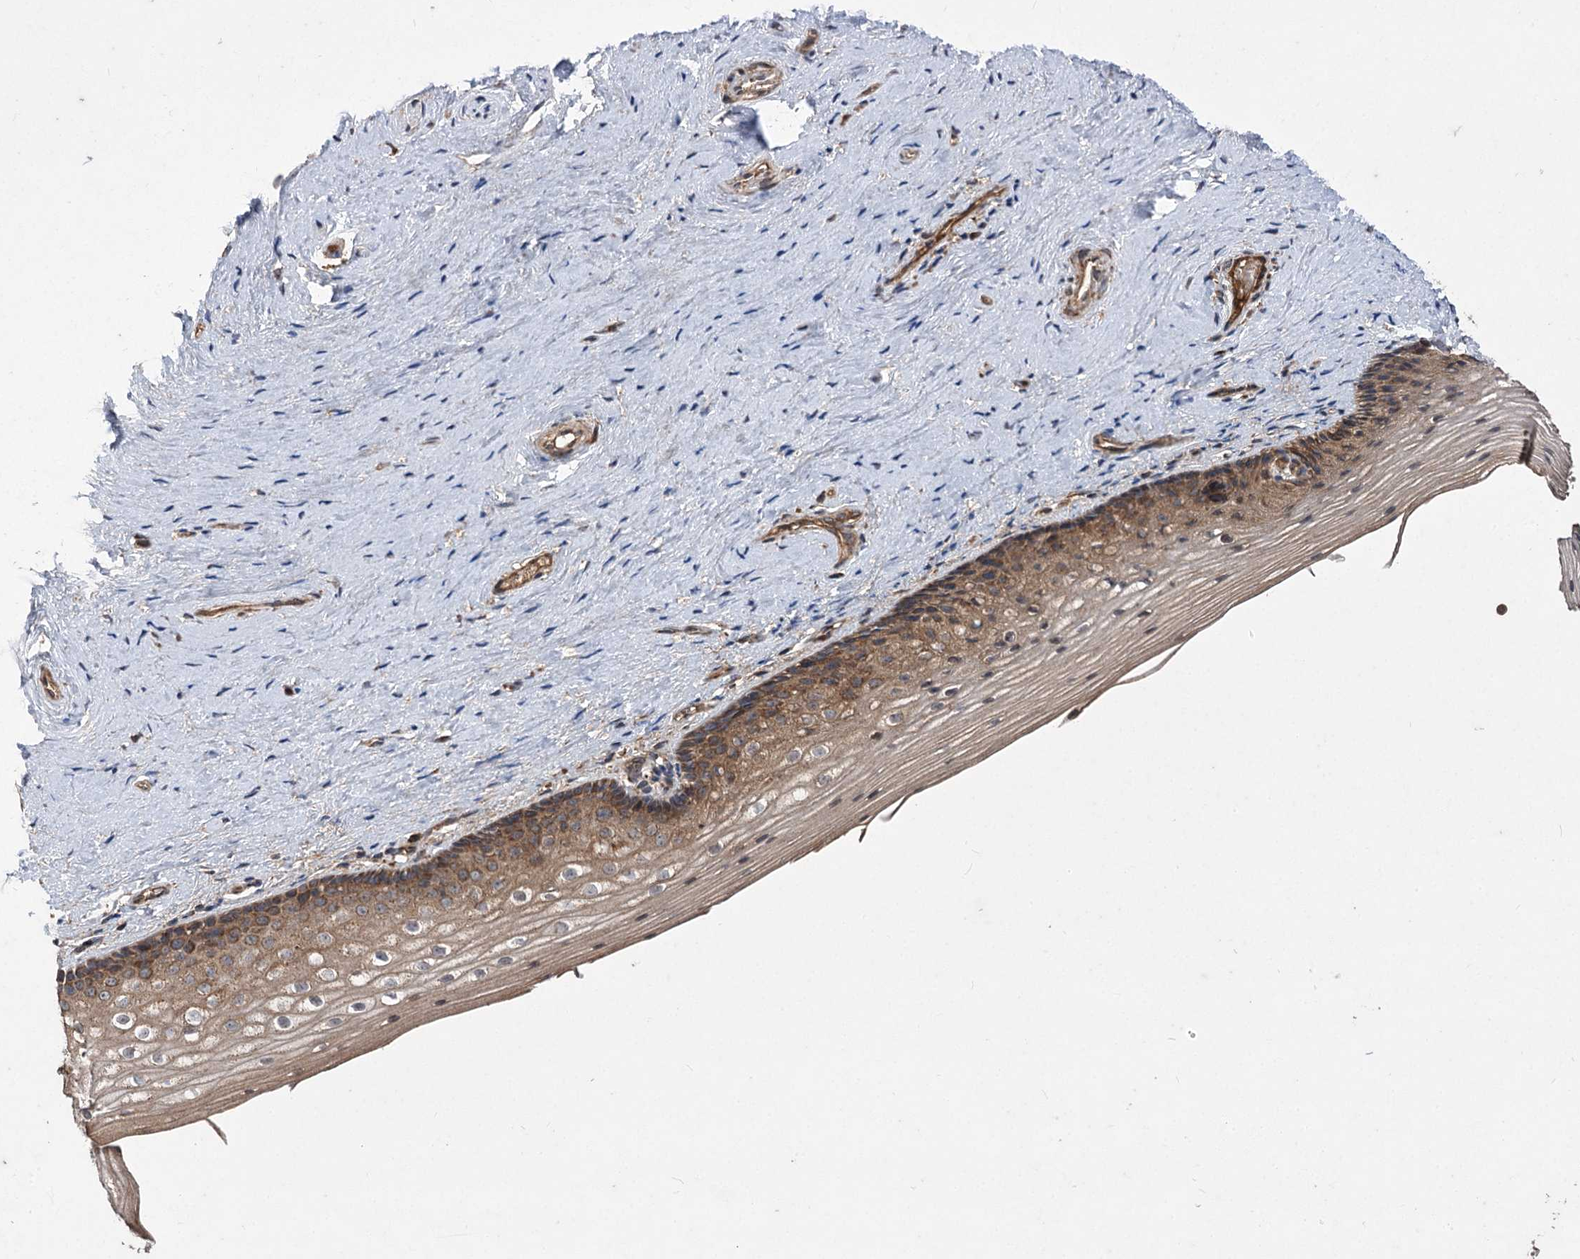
{"staining": {"intensity": "moderate", "quantity": ">75%", "location": "cytoplasmic/membranous"}, "tissue": "vagina", "cell_type": "Squamous epithelial cells", "image_type": "normal", "snomed": [{"axis": "morphology", "description": "Normal tissue, NOS"}, {"axis": "topography", "description": "Vagina"}], "caption": "A photomicrograph of vagina stained for a protein exhibits moderate cytoplasmic/membranous brown staining in squamous epithelial cells. (DAB IHC with brightfield microscopy, high magnification).", "gene": "RASSF3", "patient": {"sex": "female", "age": 46}}